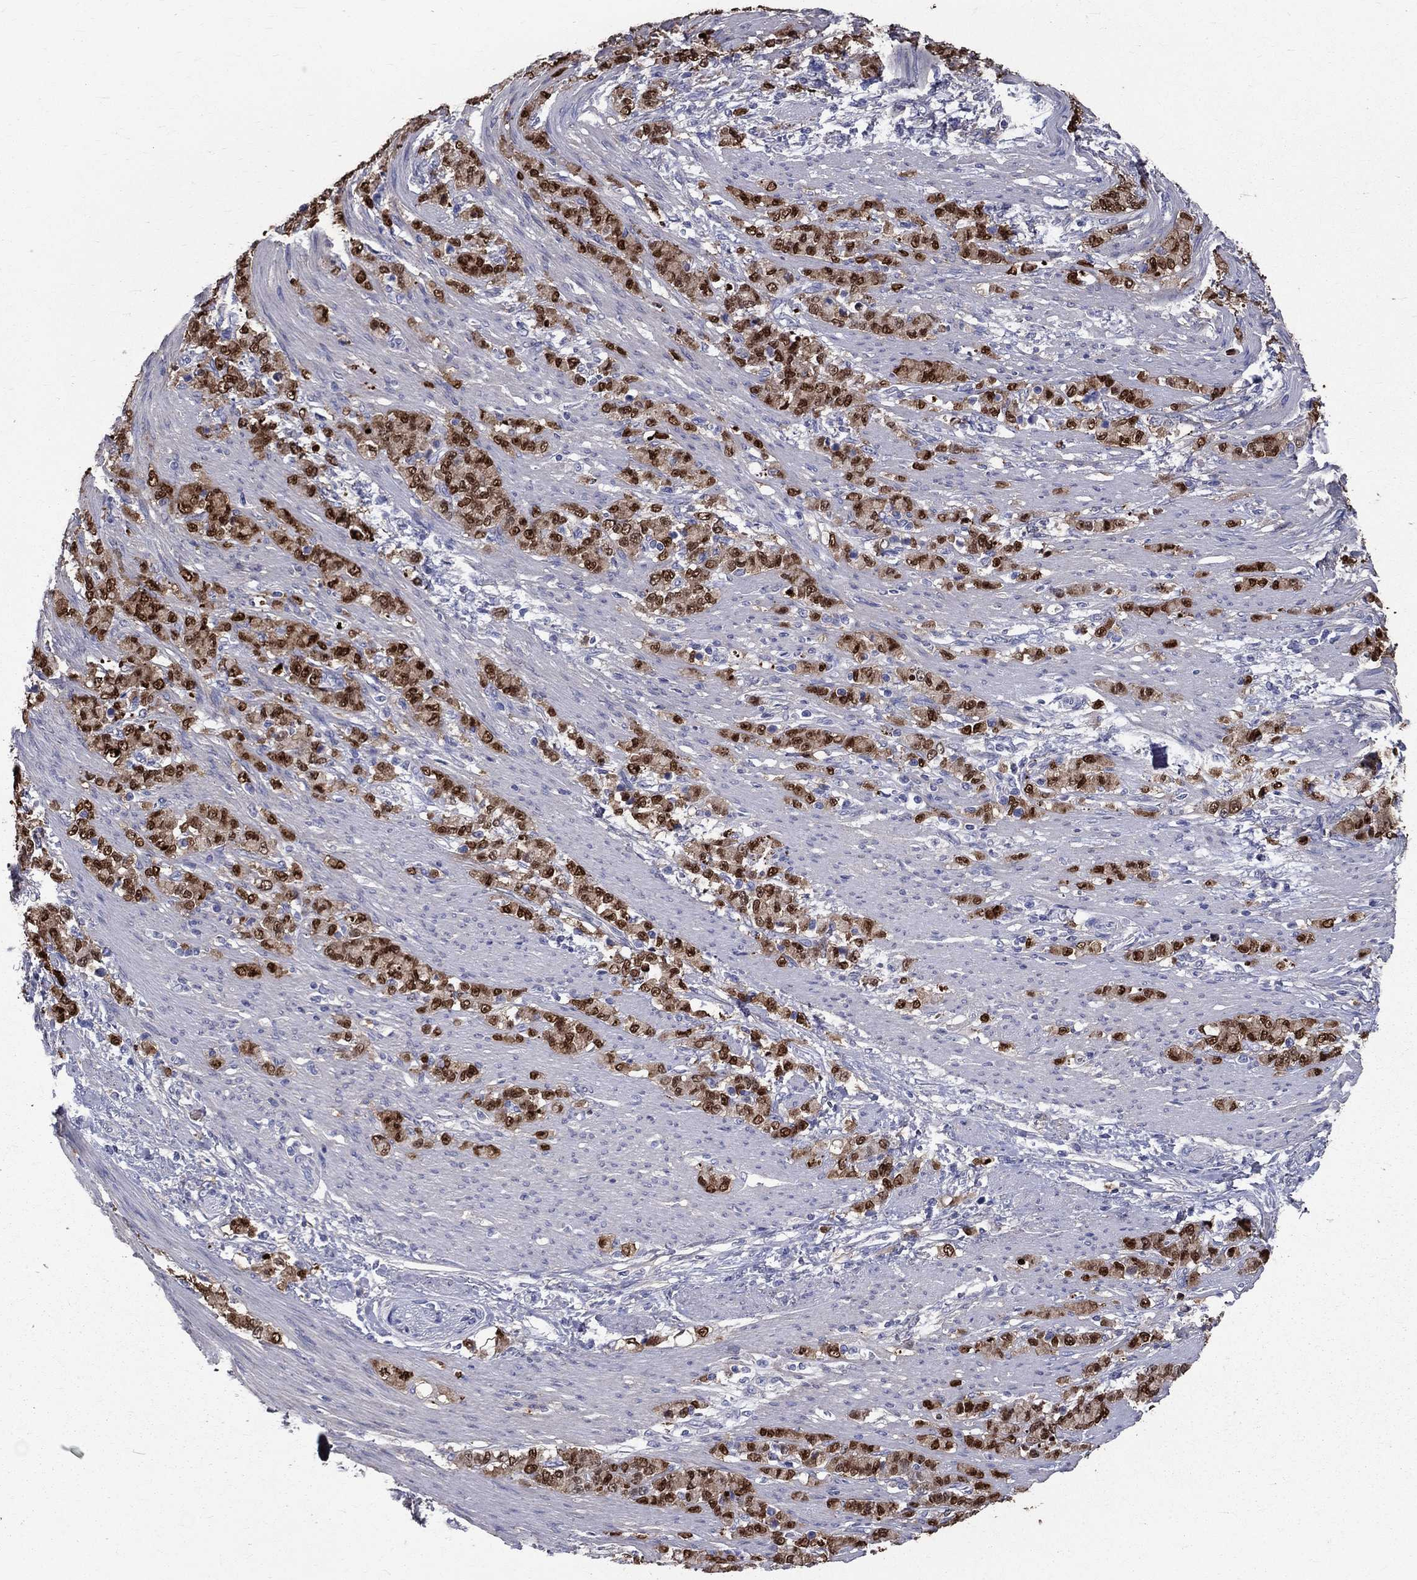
{"staining": {"intensity": "strong", "quantity": "25%-75%", "location": "nuclear"}, "tissue": "stomach cancer", "cell_type": "Tumor cells", "image_type": "cancer", "snomed": [{"axis": "morphology", "description": "Normal tissue, NOS"}, {"axis": "morphology", "description": "Adenocarcinoma, NOS"}, {"axis": "topography", "description": "Stomach"}], "caption": "A high-resolution histopathology image shows immunohistochemistry (IHC) staining of adenocarcinoma (stomach), which shows strong nuclear expression in approximately 25%-75% of tumor cells. The protein of interest is stained brown, and the nuclei are stained in blue (DAB (3,3'-diaminobenzidine) IHC with brightfield microscopy, high magnification).", "gene": "ANXA10", "patient": {"sex": "female", "age": 79}}